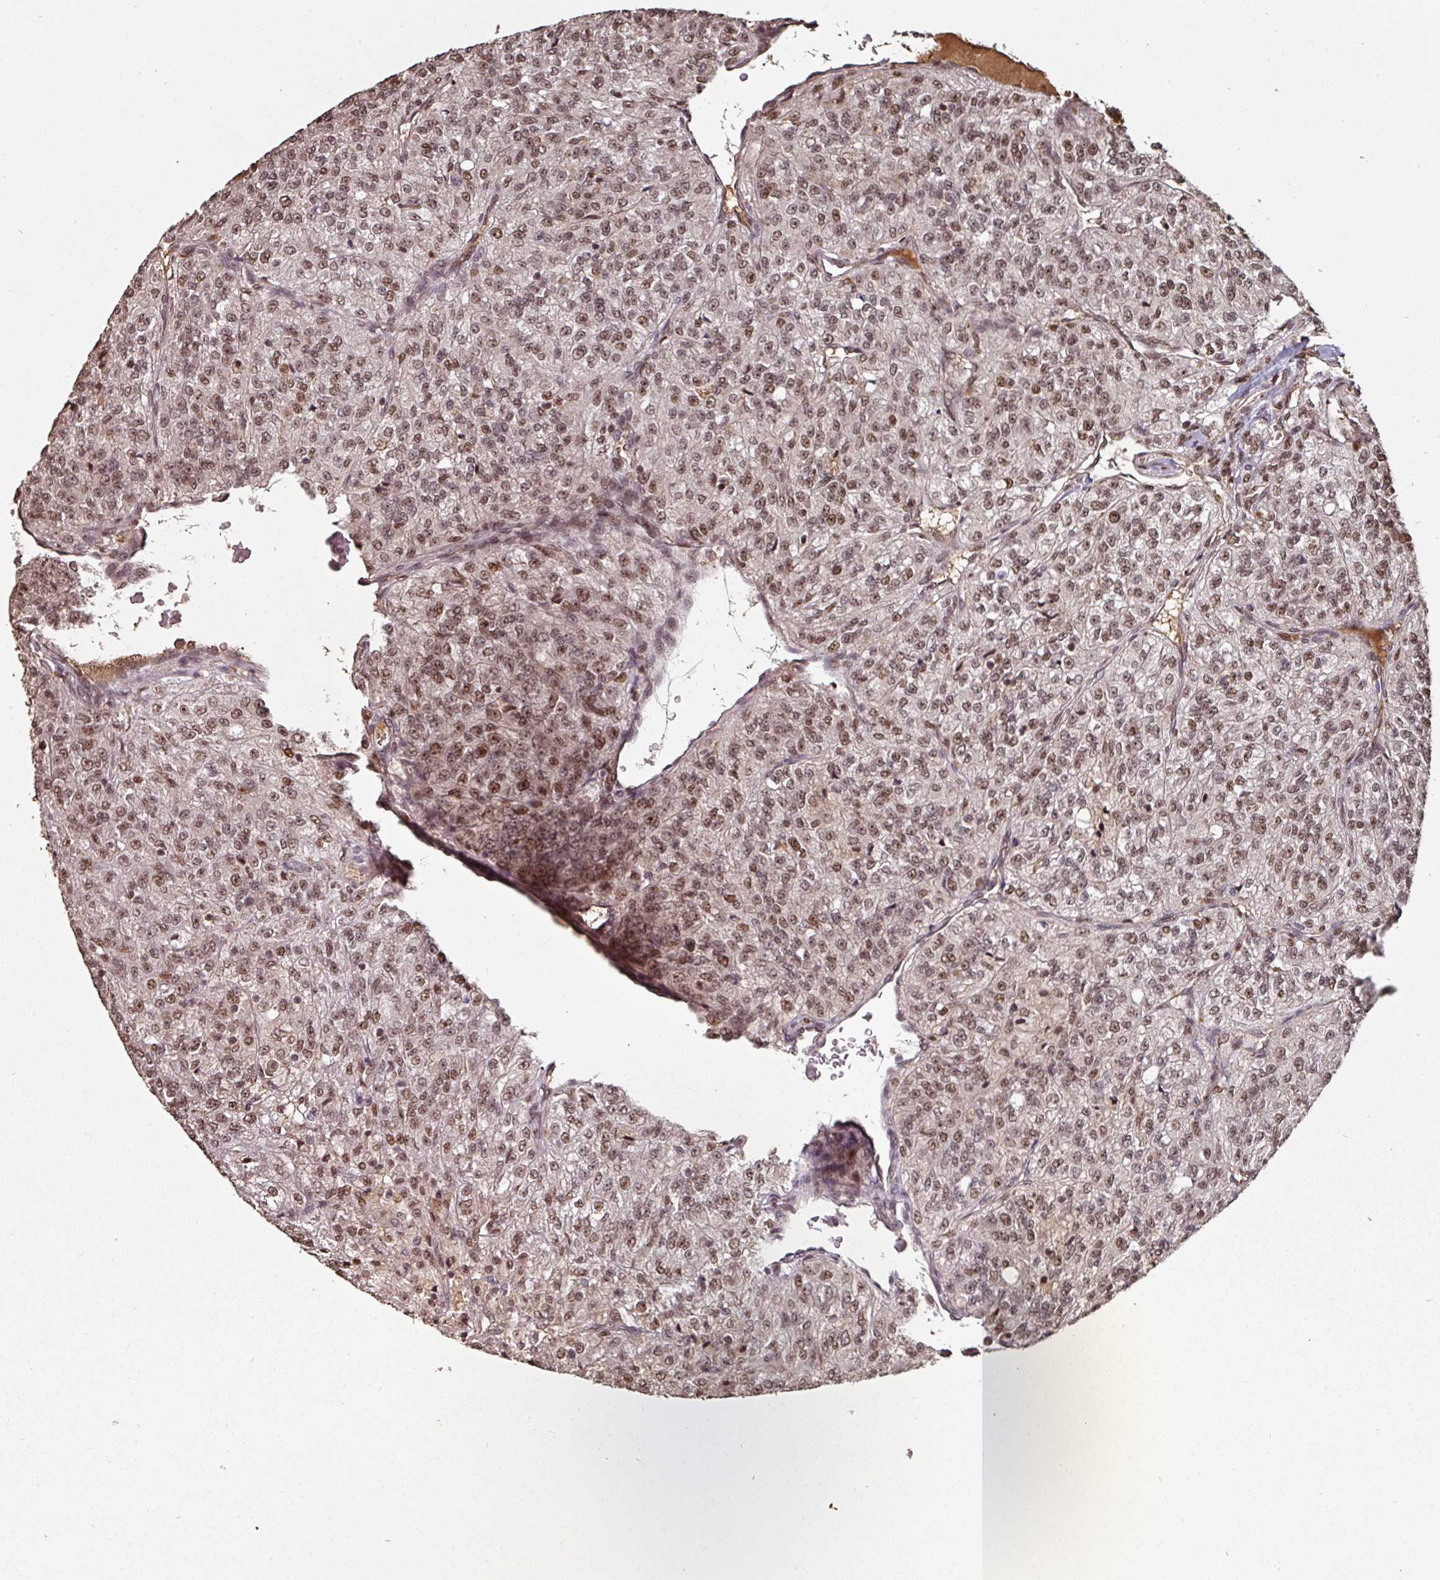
{"staining": {"intensity": "moderate", "quantity": ">75%", "location": "nuclear"}, "tissue": "renal cancer", "cell_type": "Tumor cells", "image_type": "cancer", "snomed": [{"axis": "morphology", "description": "Adenocarcinoma, NOS"}, {"axis": "topography", "description": "Kidney"}], "caption": "IHC micrograph of neoplastic tissue: renal cancer (adenocarcinoma) stained using IHC shows medium levels of moderate protein expression localized specifically in the nuclear of tumor cells, appearing as a nuclear brown color.", "gene": "POLD1", "patient": {"sex": "female", "age": 63}}